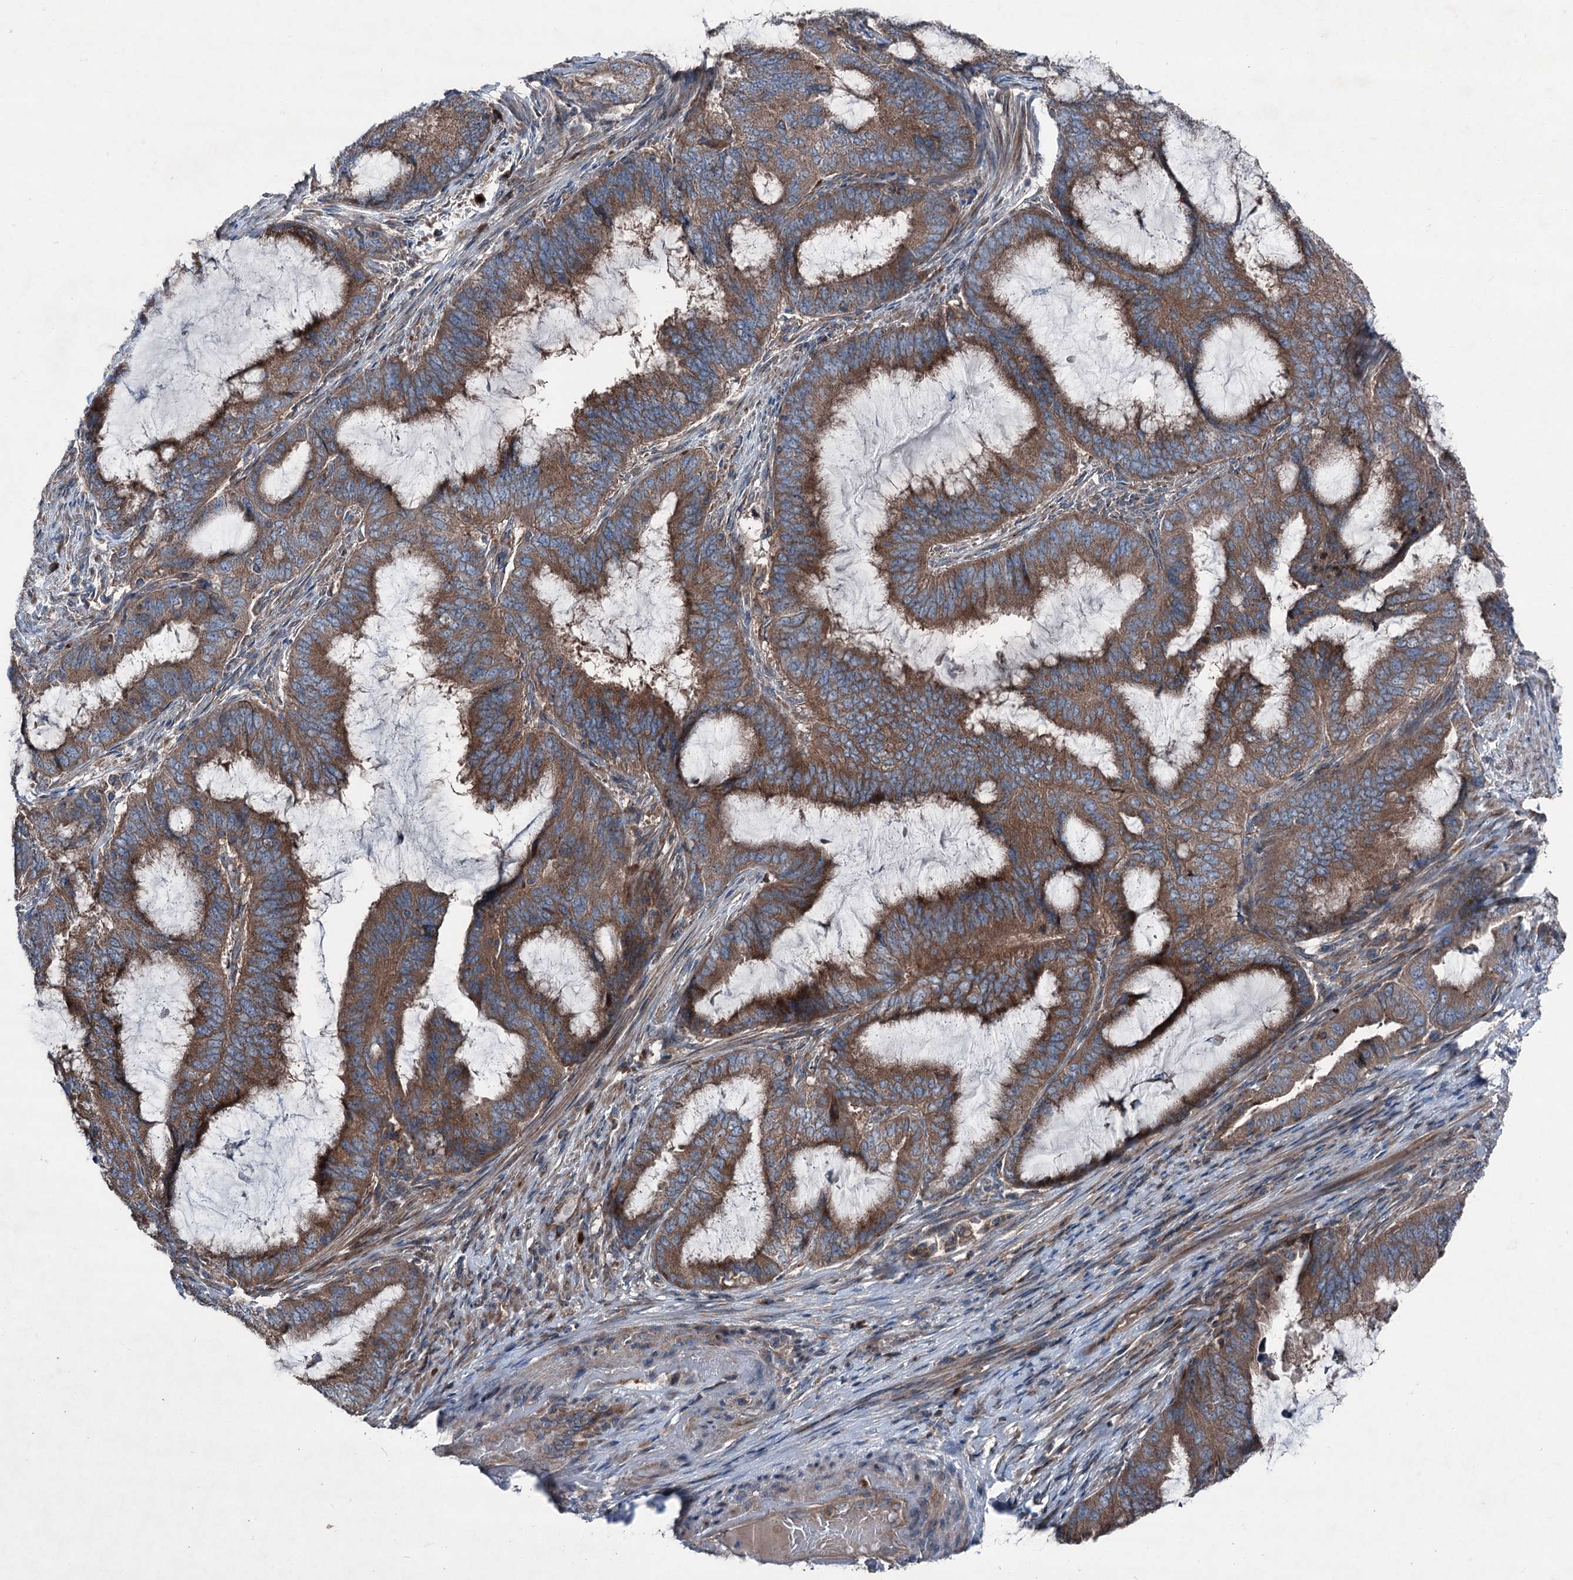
{"staining": {"intensity": "moderate", "quantity": ">75%", "location": "cytoplasmic/membranous"}, "tissue": "endometrial cancer", "cell_type": "Tumor cells", "image_type": "cancer", "snomed": [{"axis": "morphology", "description": "Adenocarcinoma, NOS"}, {"axis": "topography", "description": "Endometrium"}], "caption": "There is medium levels of moderate cytoplasmic/membranous staining in tumor cells of endometrial adenocarcinoma, as demonstrated by immunohistochemical staining (brown color).", "gene": "RUFY1", "patient": {"sex": "female", "age": 51}}